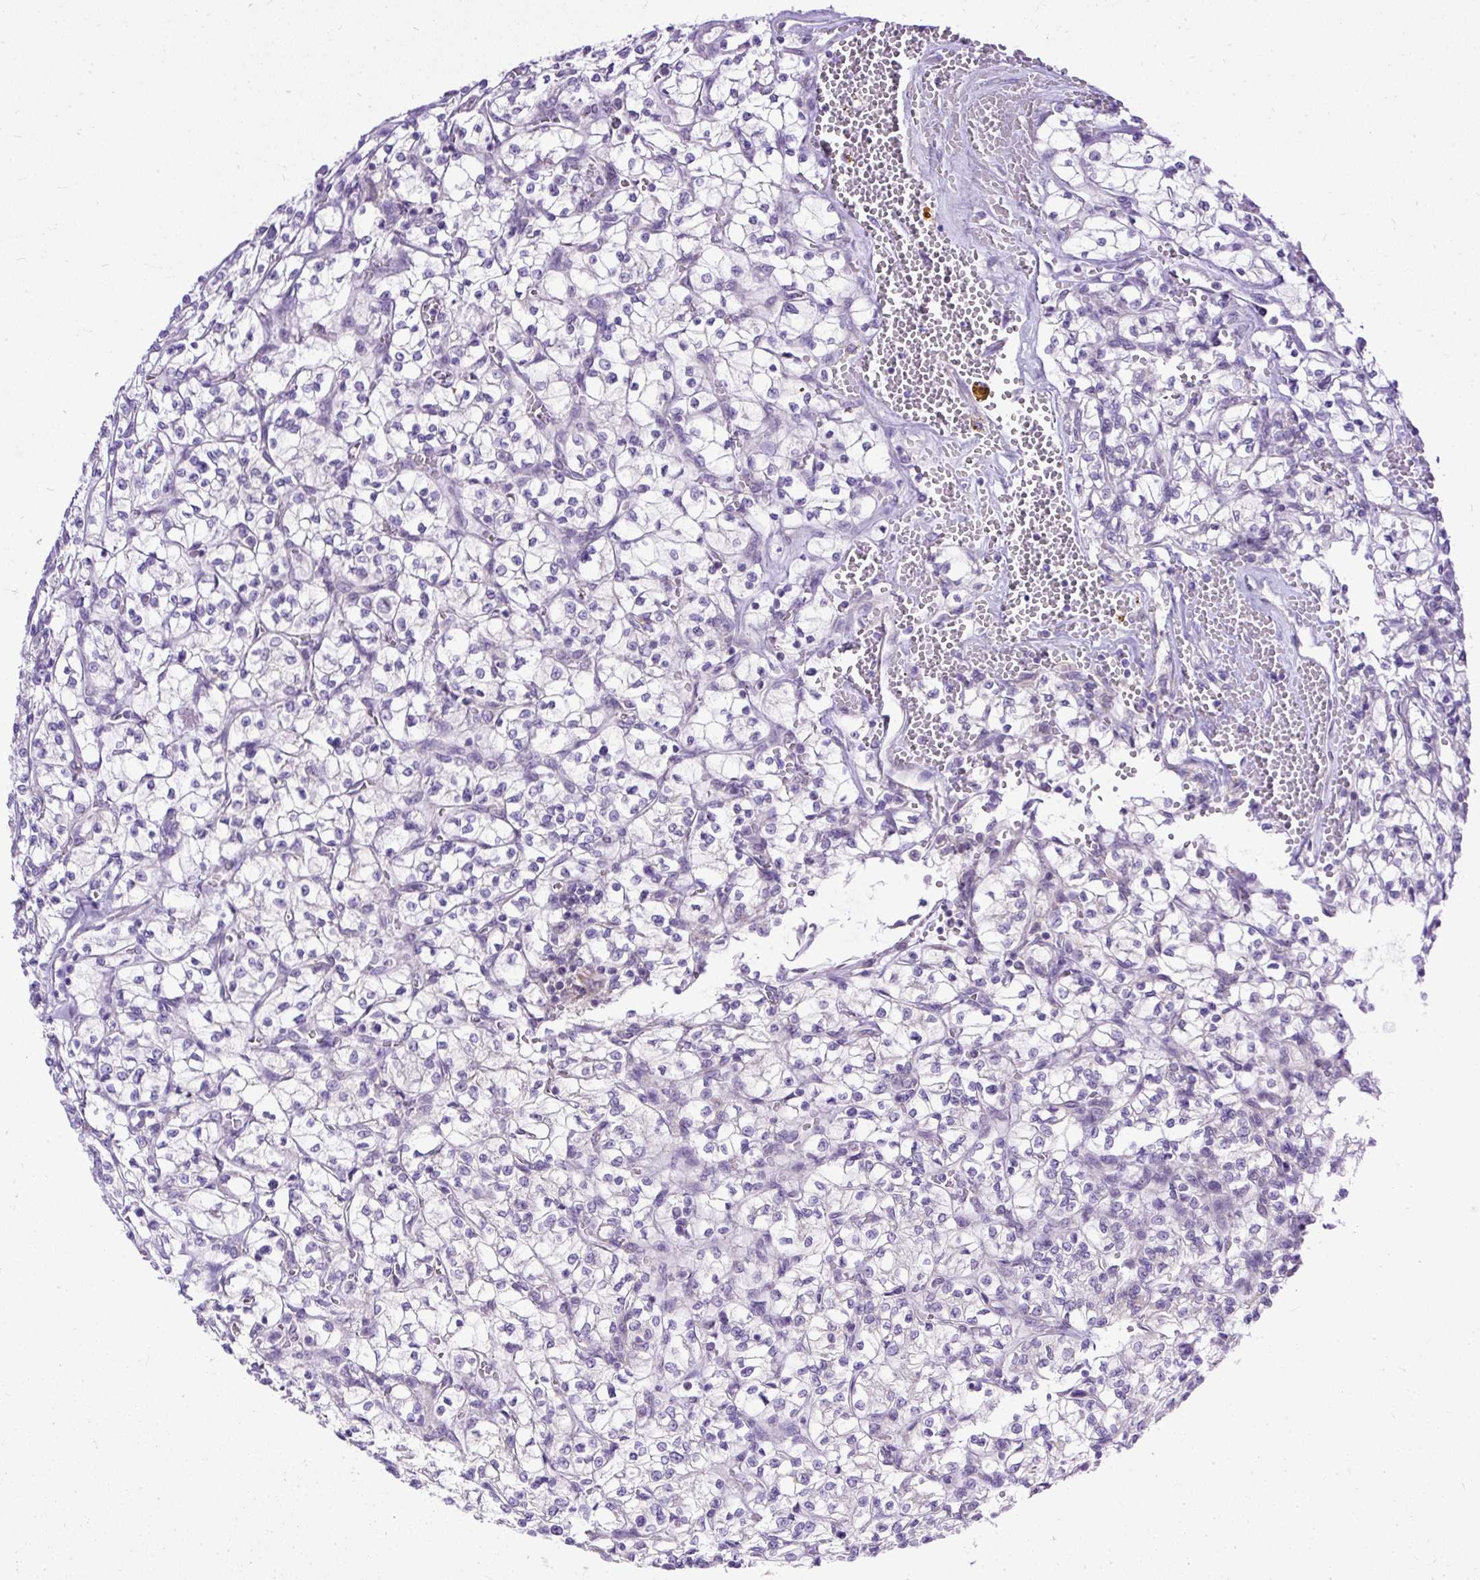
{"staining": {"intensity": "negative", "quantity": "none", "location": "none"}, "tissue": "renal cancer", "cell_type": "Tumor cells", "image_type": "cancer", "snomed": [{"axis": "morphology", "description": "Adenocarcinoma, NOS"}, {"axis": "topography", "description": "Kidney"}], "caption": "Renal cancer was stained to show a protein in brown. There is no significant expression in tumor cells.", "gene": "AMFR", "patient": {"sex": "female", "age": 64}}